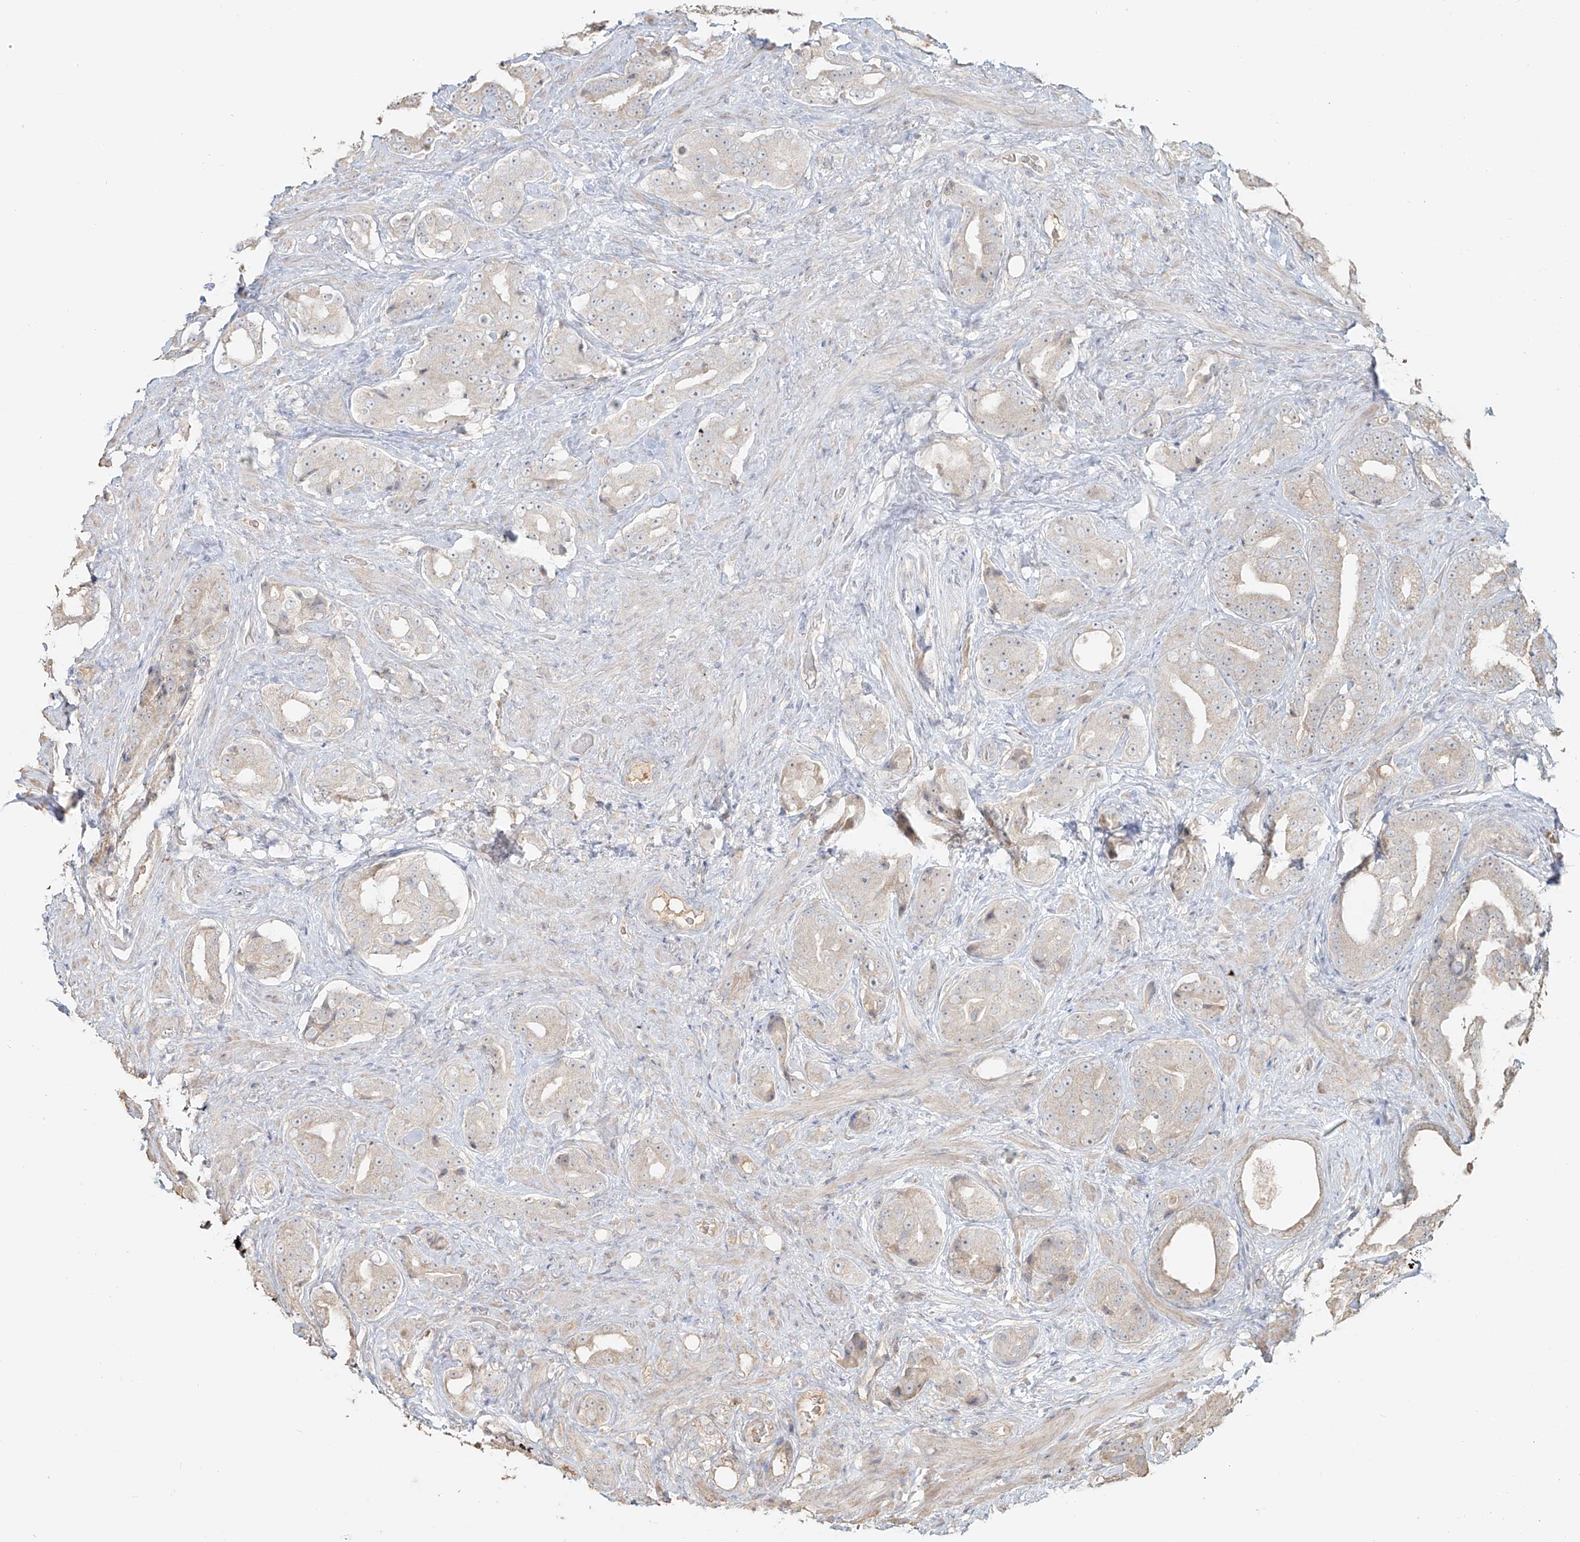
{"staining": {"intensity": "moderate", "quantity": "<25%", "location": "nuclear"}, "tissue": "prostate cancer", "cell_type": "Tumor cells", "image_type": "cancer", "snomed": [{"axis": "morphology", "description": "Adenocarcinoma, High grade"}, {"axis": "topography", "description": "Prostate"}], "caption": "Immunohistochemistry (IHC) (DAB (3,3'-diaminobenzidine)) staining of human prostate cancer exhibits moderate nuclear protein staining in approximately <25% of tumor cells. (DAB (3,3'-diaminobenzidine) IHC, brown staining for protein, blue staining for nuclei).", "gene": "NPHS1", "patient": {"sex": "male", "age": 71}}